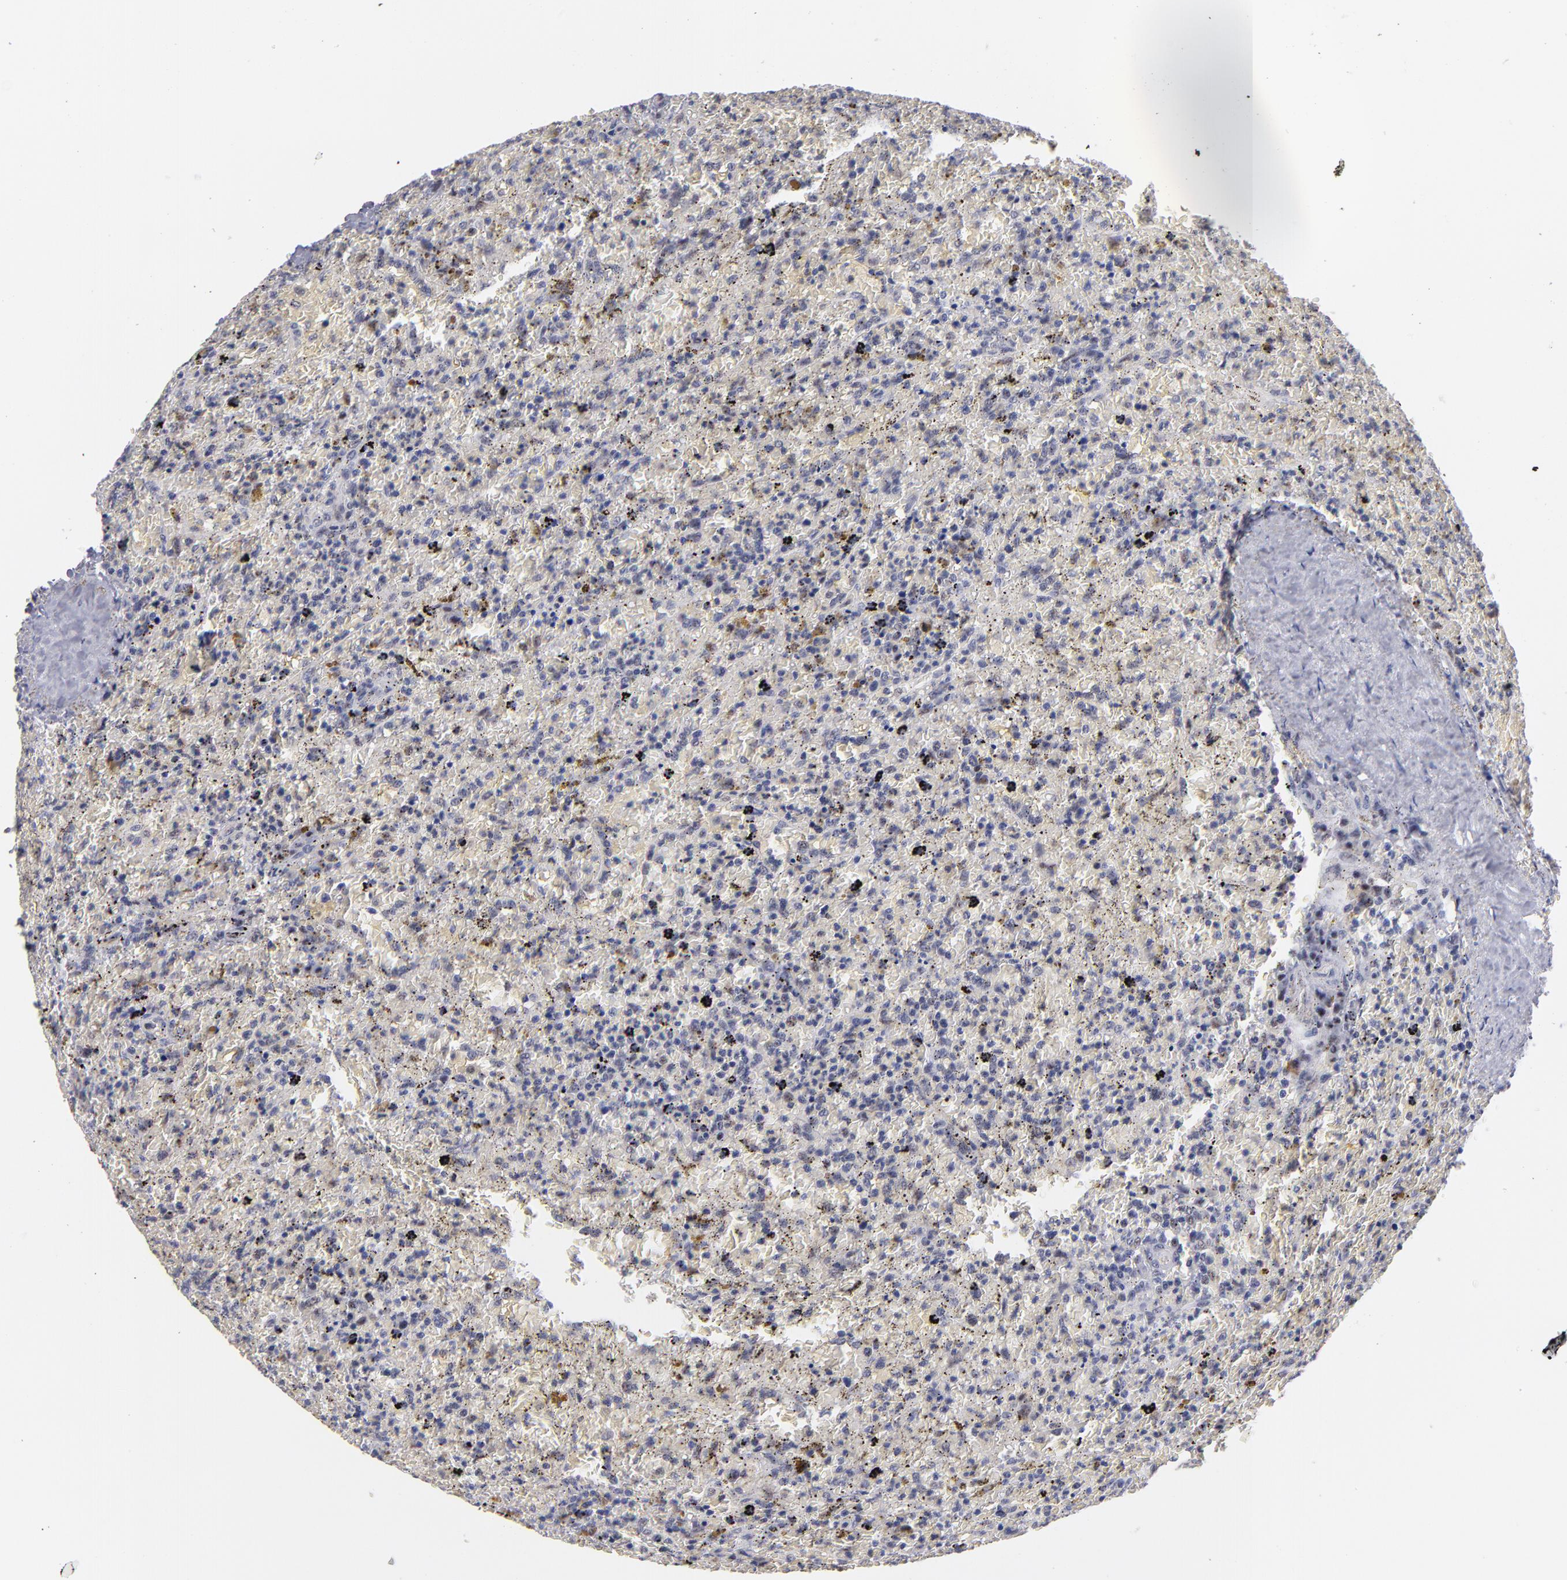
{"staining": {"intensity": "weak", "quantity": "<25%", "location": "nuclear"}, "tissue": "lymphoma", "cell_type": "Tumor cells", "image_type": "cancer", "snomed": [{"axis": "morphology", "description": "Malignant lymphoma, non-Hodgkin's type, High grade"}, {"axis": "topography", "description": "Spleen"}, {"axis": "topography", "description": "Lymph node"}], "caption": "Malignant lymphoma, non-Hodgkin's type (high-grade) was stained to show a protein in brown. There is no significant staining in tumor cells.", "gene": "RAF1", "patient": {"sex": "female", "age": 70}}